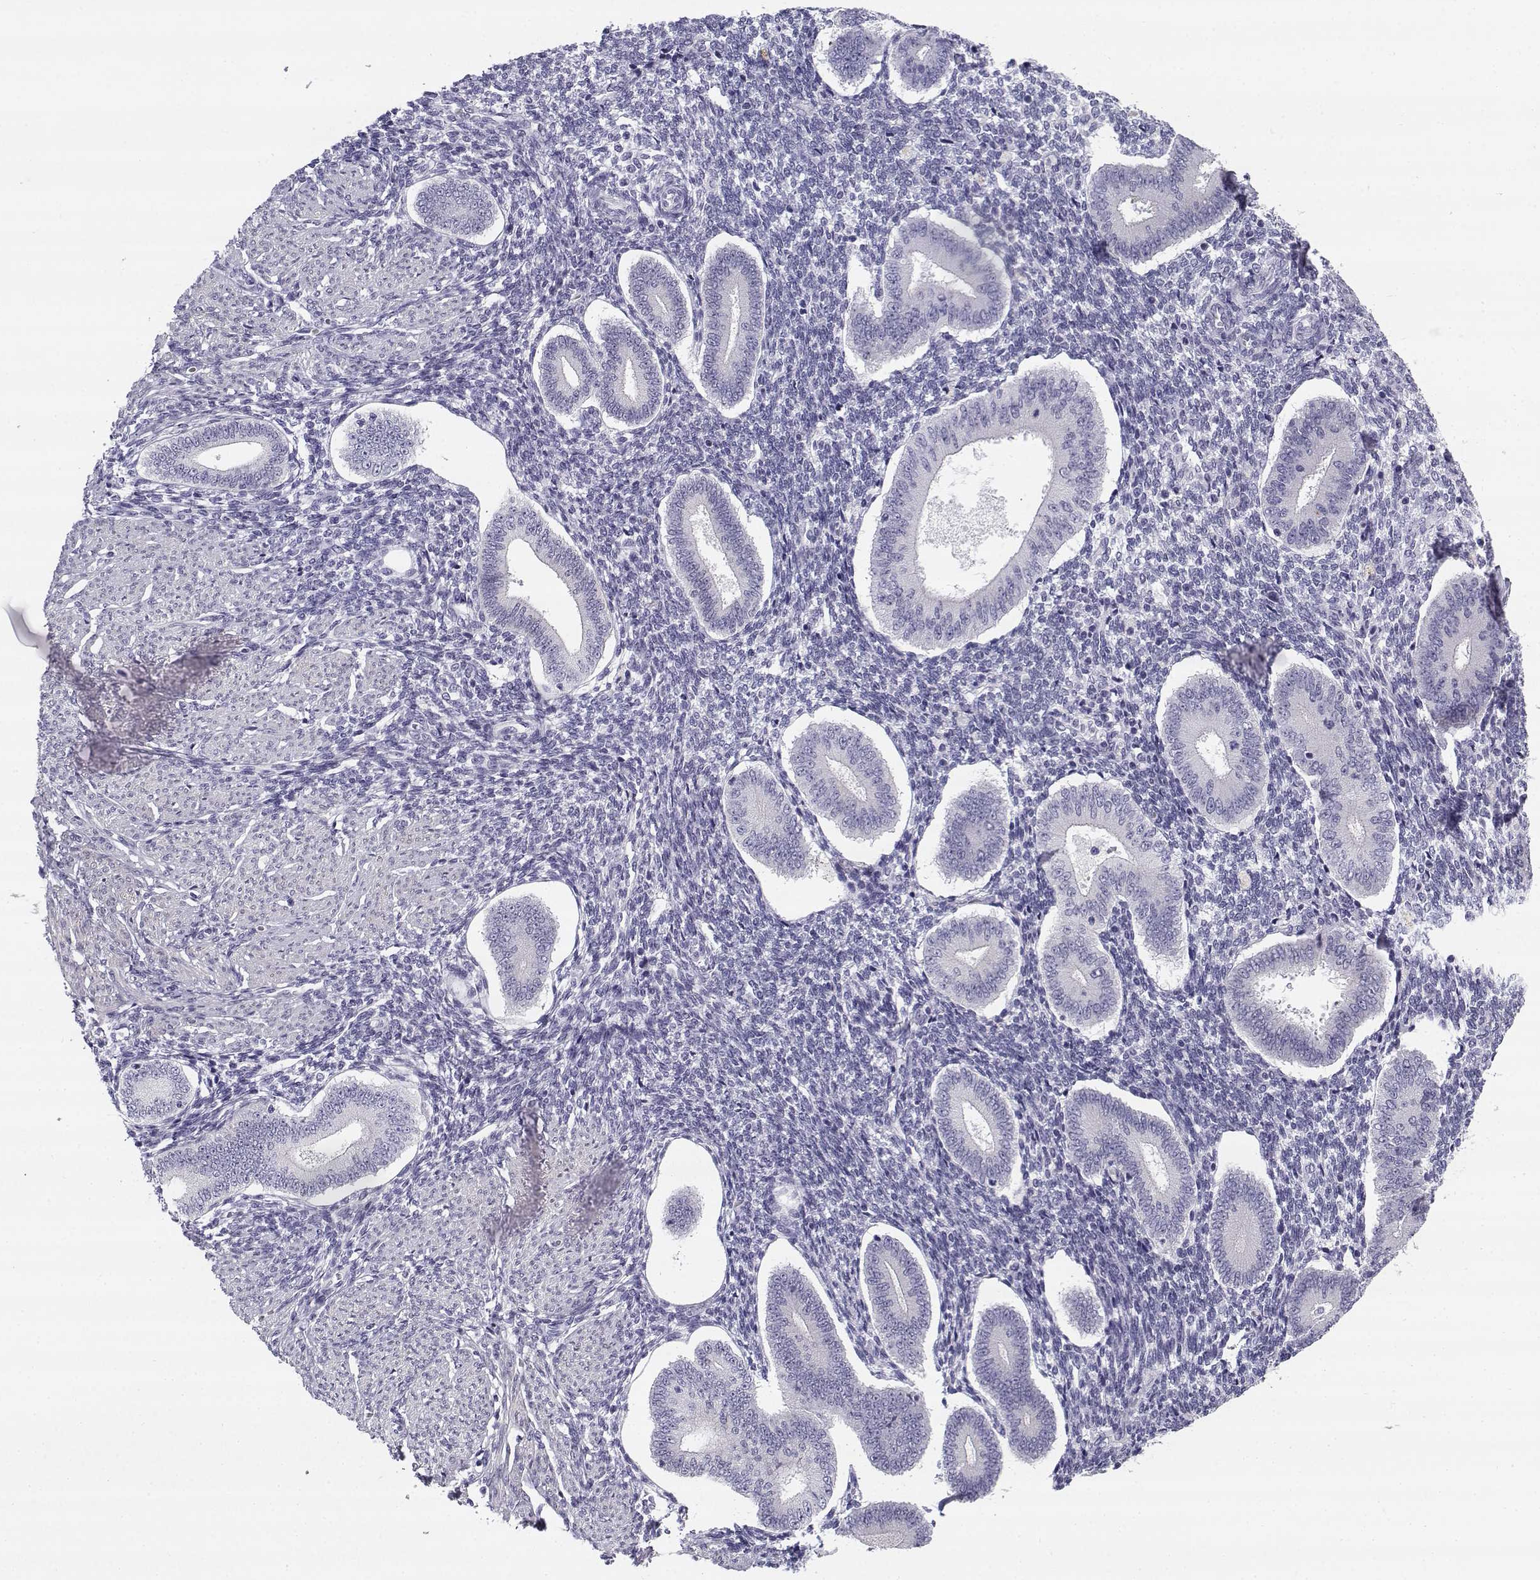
{"staining": {"intensity": "negative", "quantity": "none", "location": "none"}, "tissue": "endometrium", "cell_type": "Cells in endometrial stroma", "image_type": "normal", "snomed": [{"axis": "morphology", "description": "Normal tissue, NOS"}, {"axis": "topography", "description": "Endometrium"}], "caption": "This is an IHC photomicrograph of unremarkable human endometrium. There is no positivity in cells in endometrial stroma.", "gene": "CREB3L3", "patient": {"sex": "female", "age": 40}}